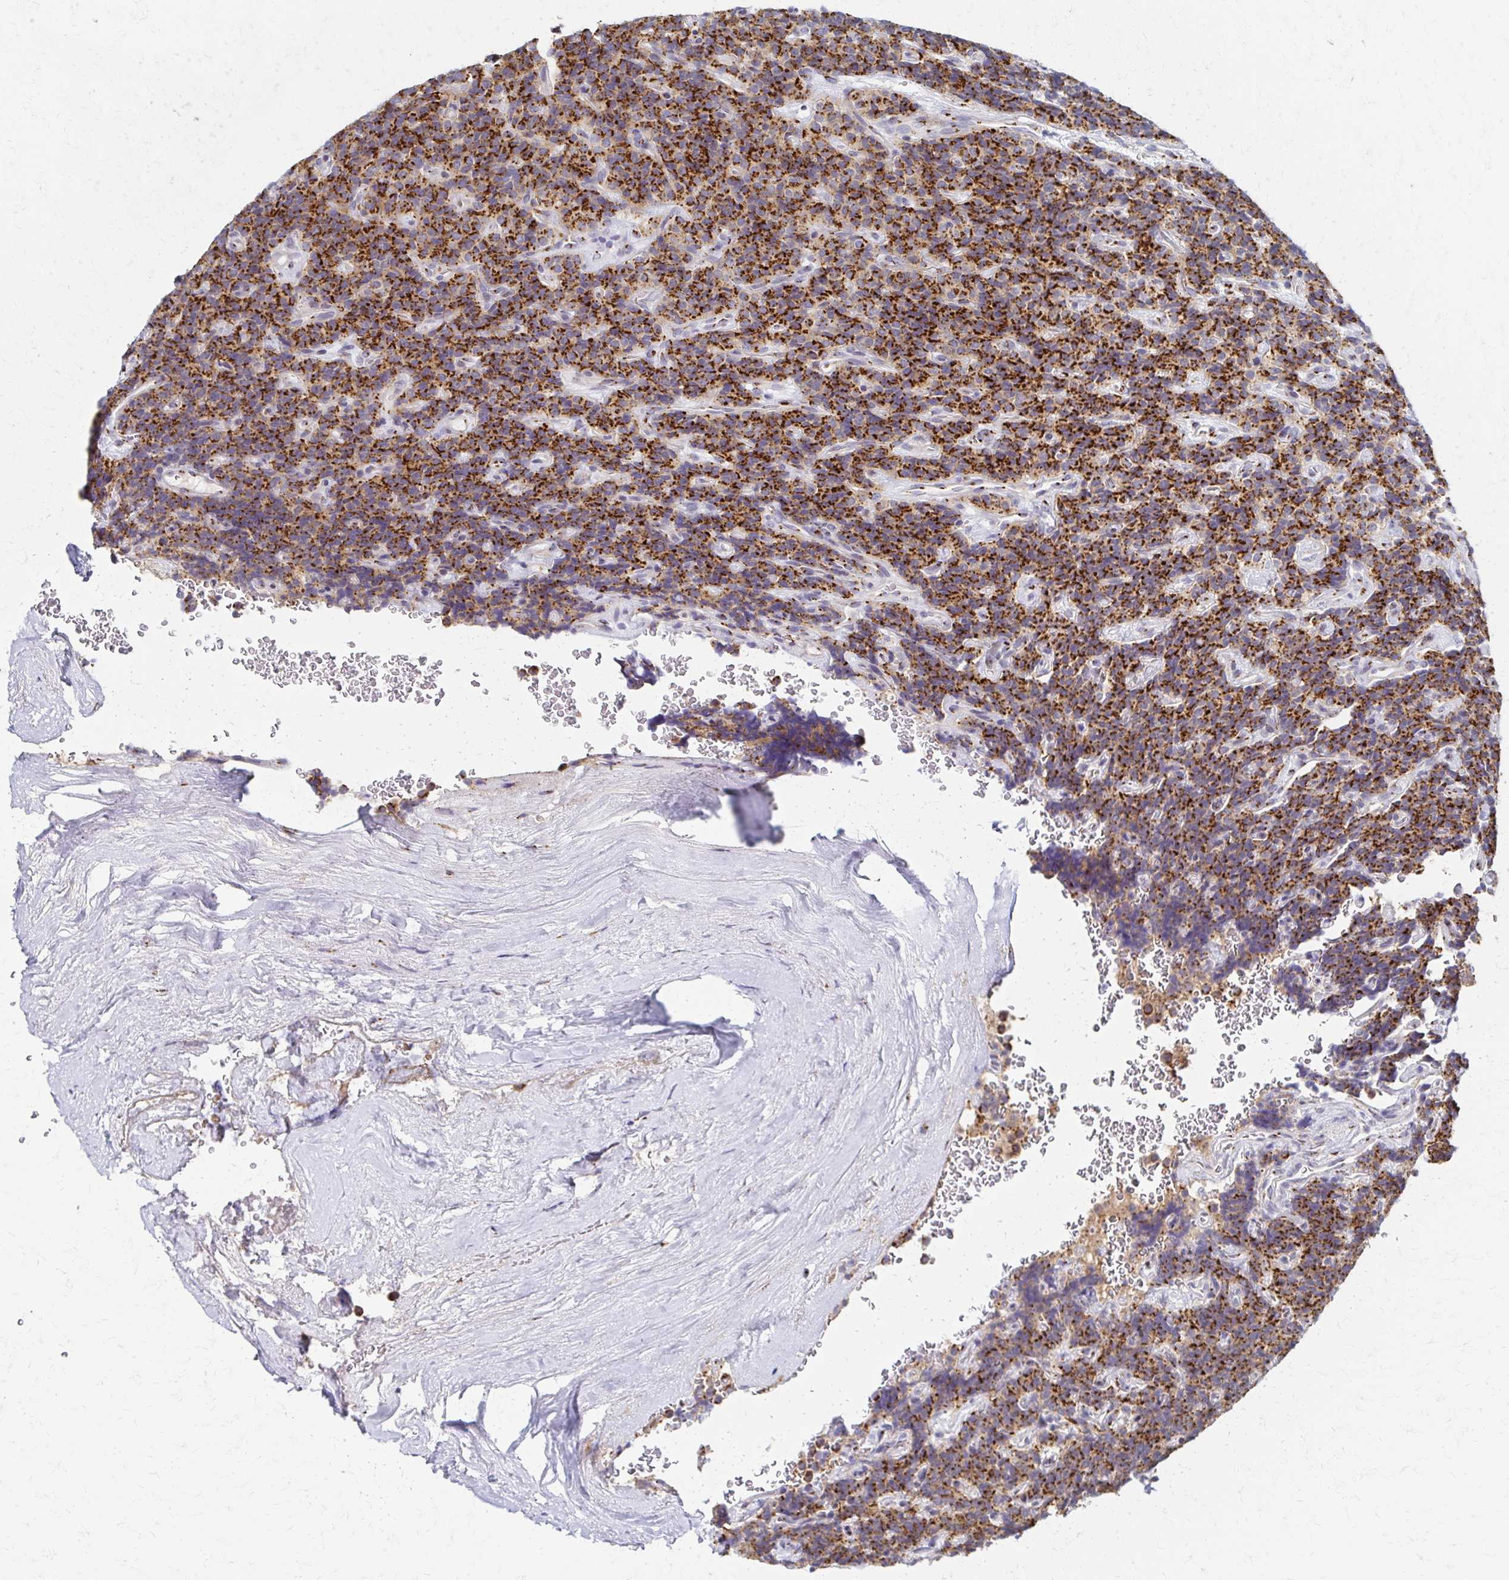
{"staining": {"intensity": "strong", "quantity": ">75%", "location": "cytoplasmic/membranous"}, "tissue": "carcinoid", "cell_type": "Tumor cells", "image_type": "cancer", "snomed": [{"axis": "morphology", "description": "Carcinoid, malignant, NOS"}, {"axis": "topography", "description": "Pancreas"}], "caption": "This is a histology image of IHC staining of carcinoid, which shows strong positivity in the cytoplasmic/membranous of tumor cells.", "gene": "TM9SF1", "patient": {"sex": "male", "age": 36}}